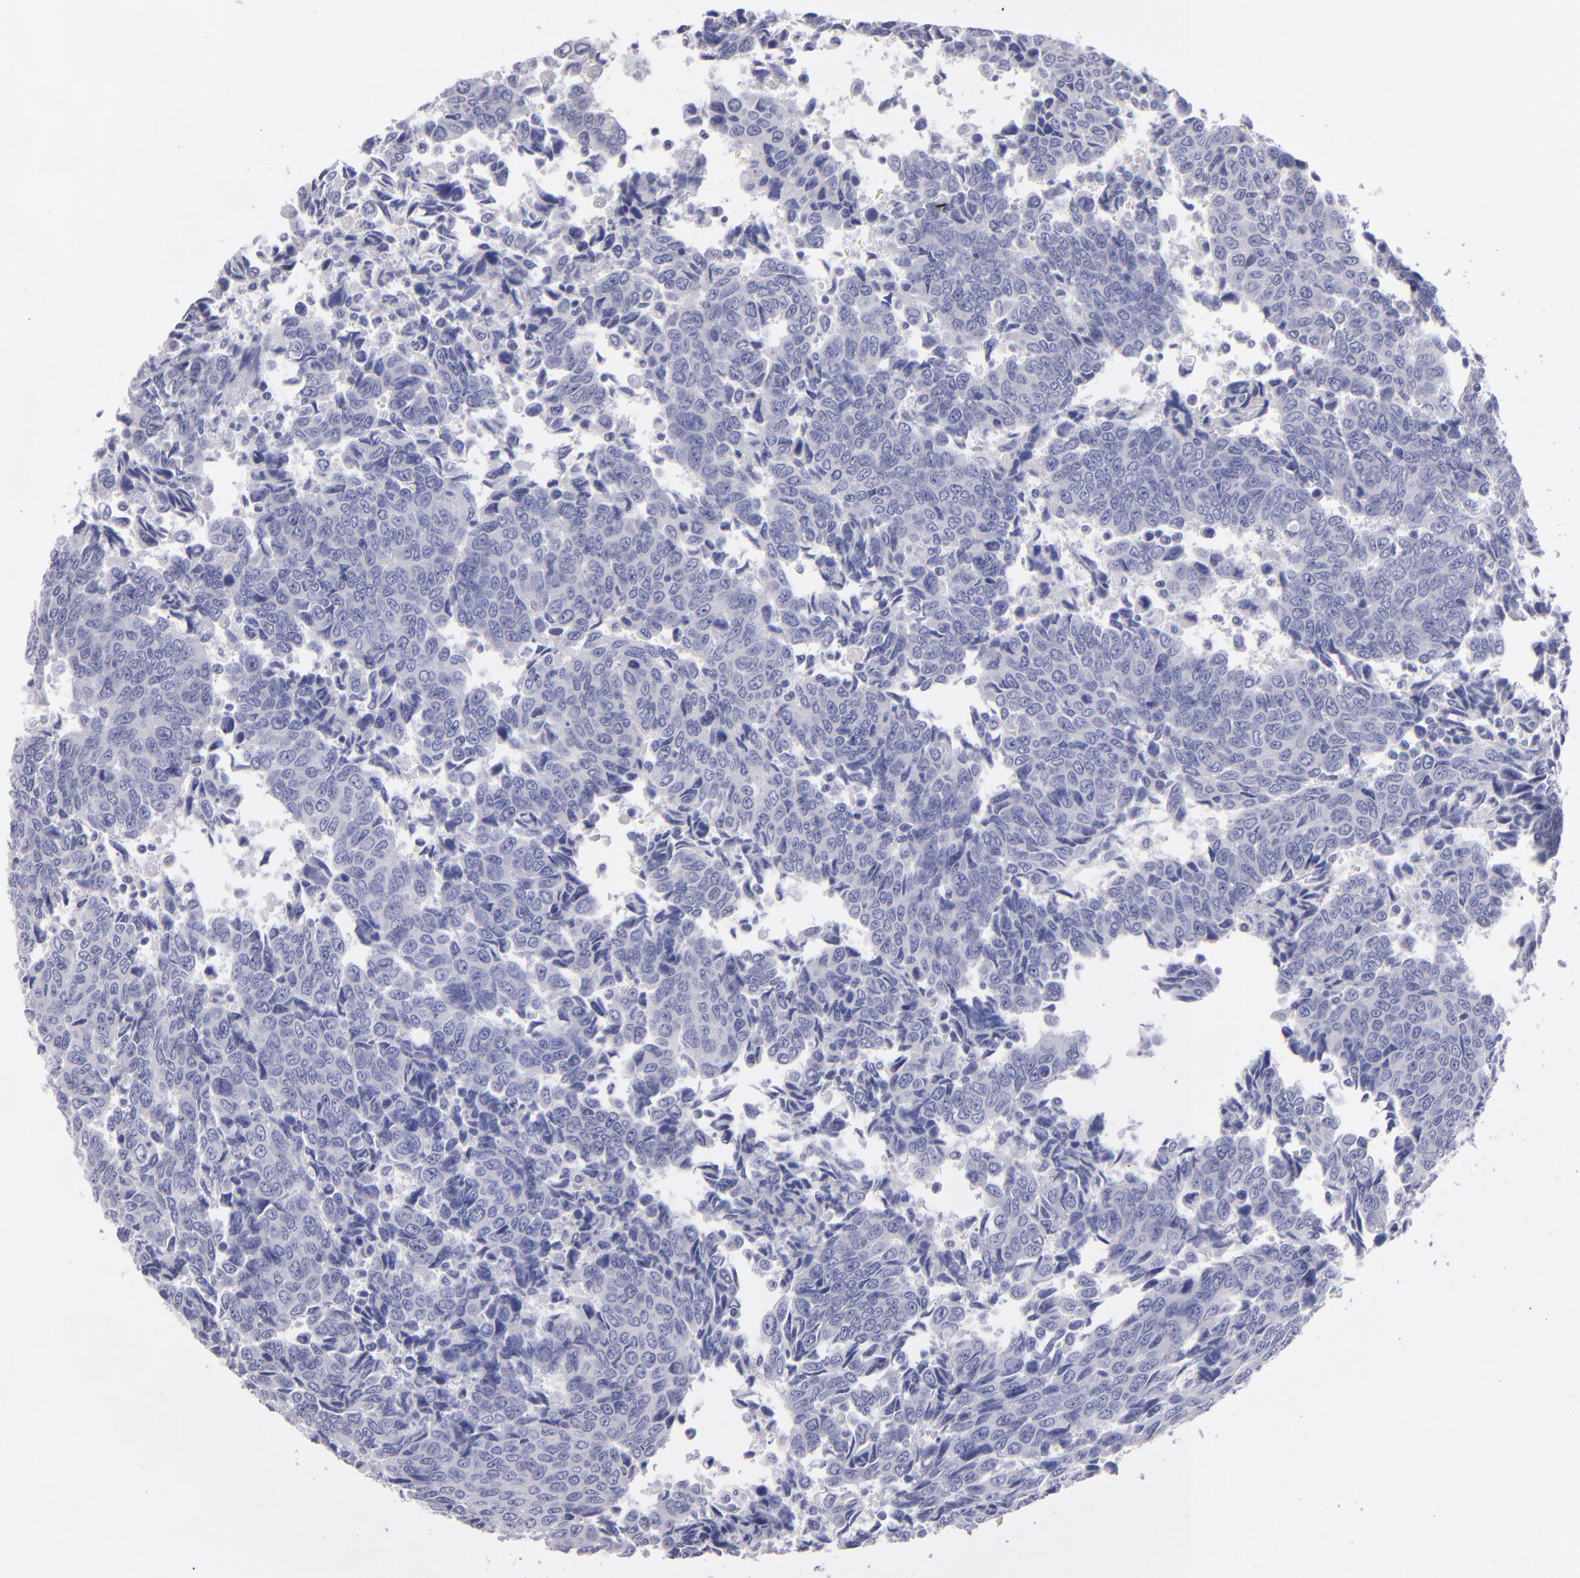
{"staining": {"intensity": "negative", "quantity": "none", "location": "none"}, "tissue": "urothelial cancer", "cell_type": "Tumor cells", "image_type": "cancer", "snomed": [{"axis": "morphology", "description": "Urothelial carcinoma, High grade"}, {"axis": "topography", "description": "Urinary bladder"}], "caption": "Tumor cells are negative for brown protein staining in urothelial cancer.", "gene": "SNAP25", "patient": {"sex": "male", "age": 86}}